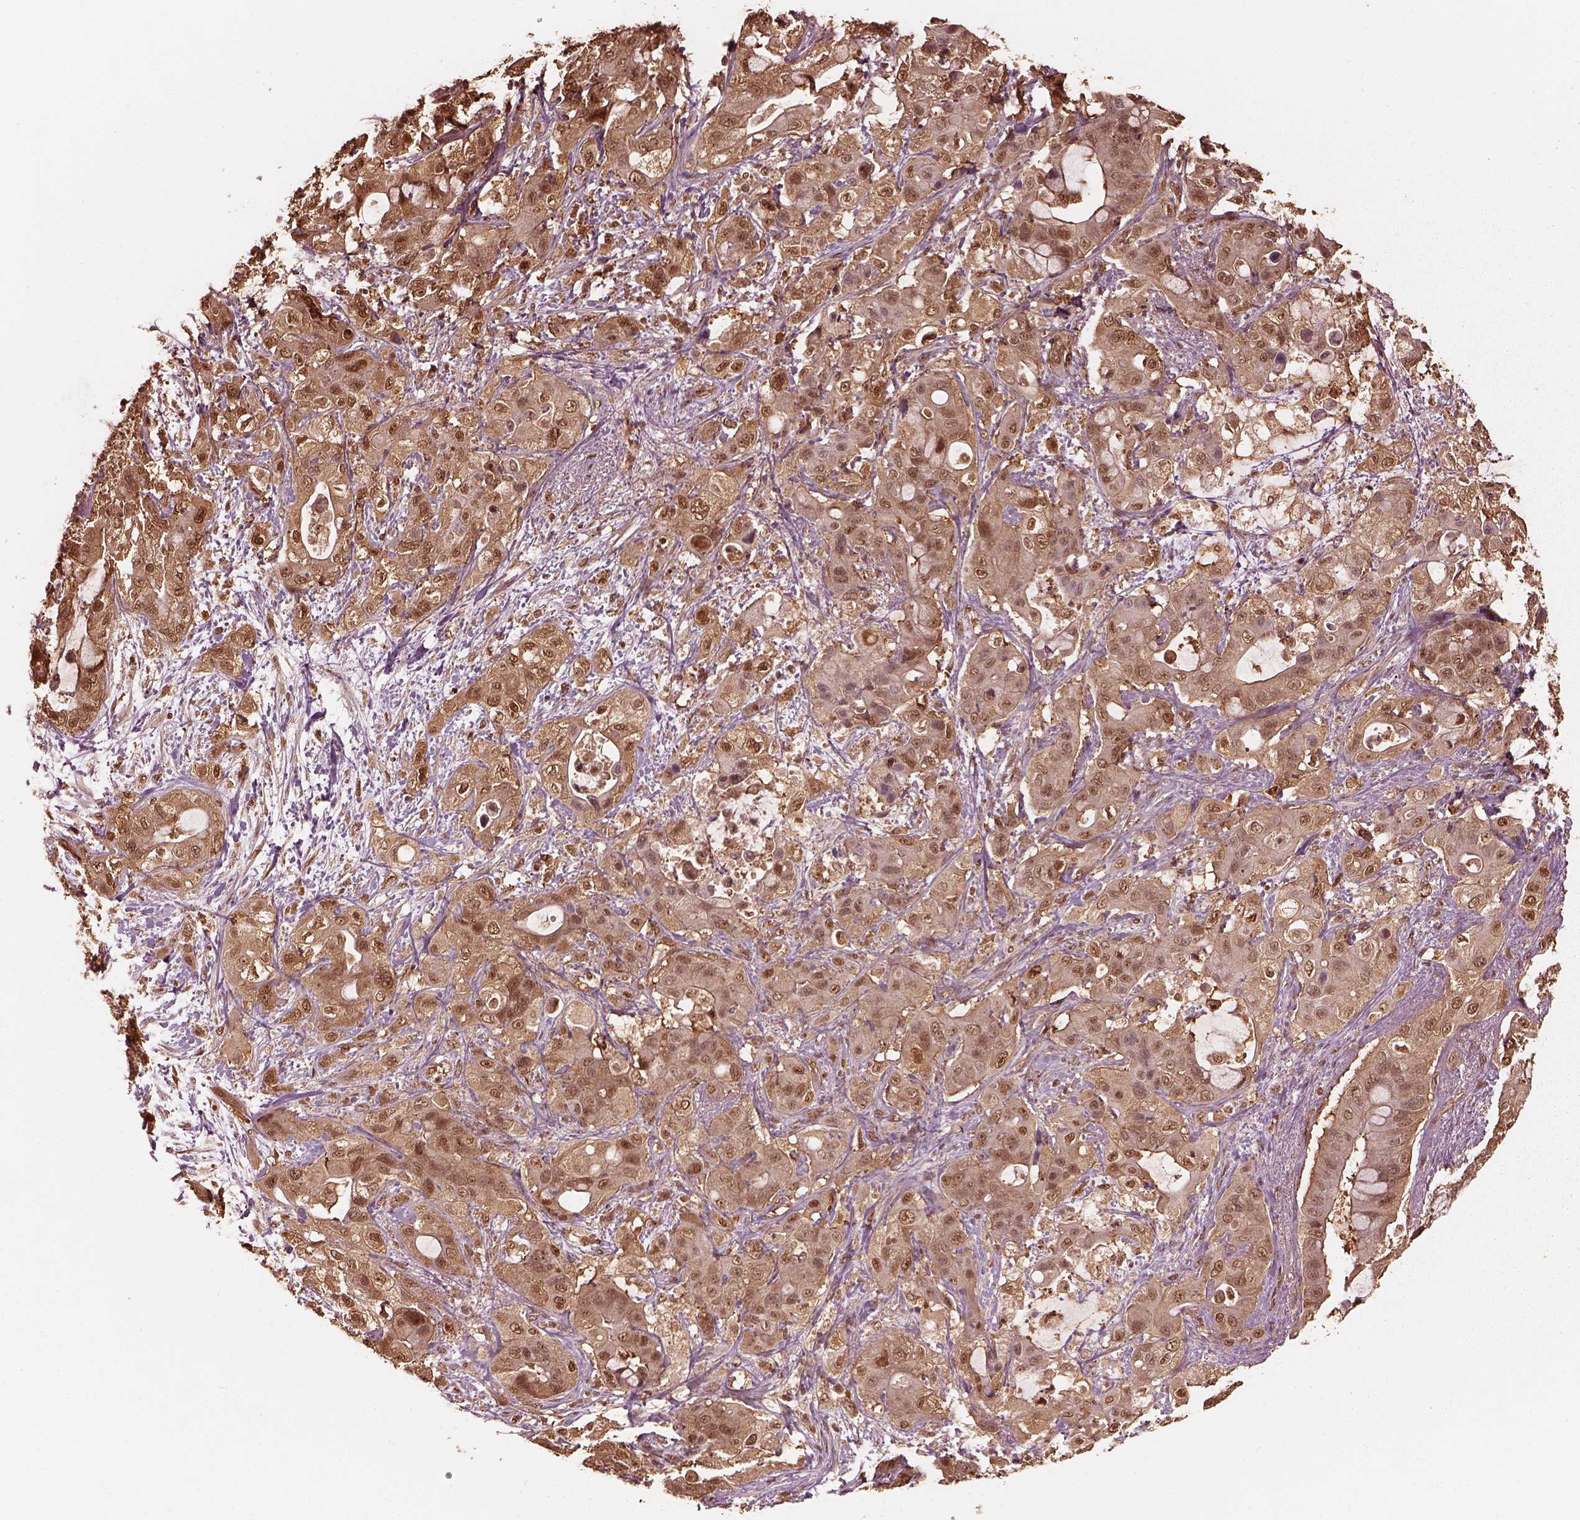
{"staining": {"intensity": "moderate", "quantity": "25%-75%", "location": "cytoplasmic/membranous,nuclear"}, "tissue": "pancreatic cancer", "cell_type": "Tumor cells", "image_type": "cancer", "snomed": [{"axis": "morphology", "description": "Adenocarcinoma, NOS"}, {"axis": "topography", "description": "Pancreas"}], "caption": "Adenocarcinoma (pancreatic) was stained to show a protein in brown. There is medium levels of moderate cytoplasmic/membranous and nuclear staining in about 25%-75% of tumor cells.", "gene": "PSMC5", "patient": {"sex": "male", "age": 71}}